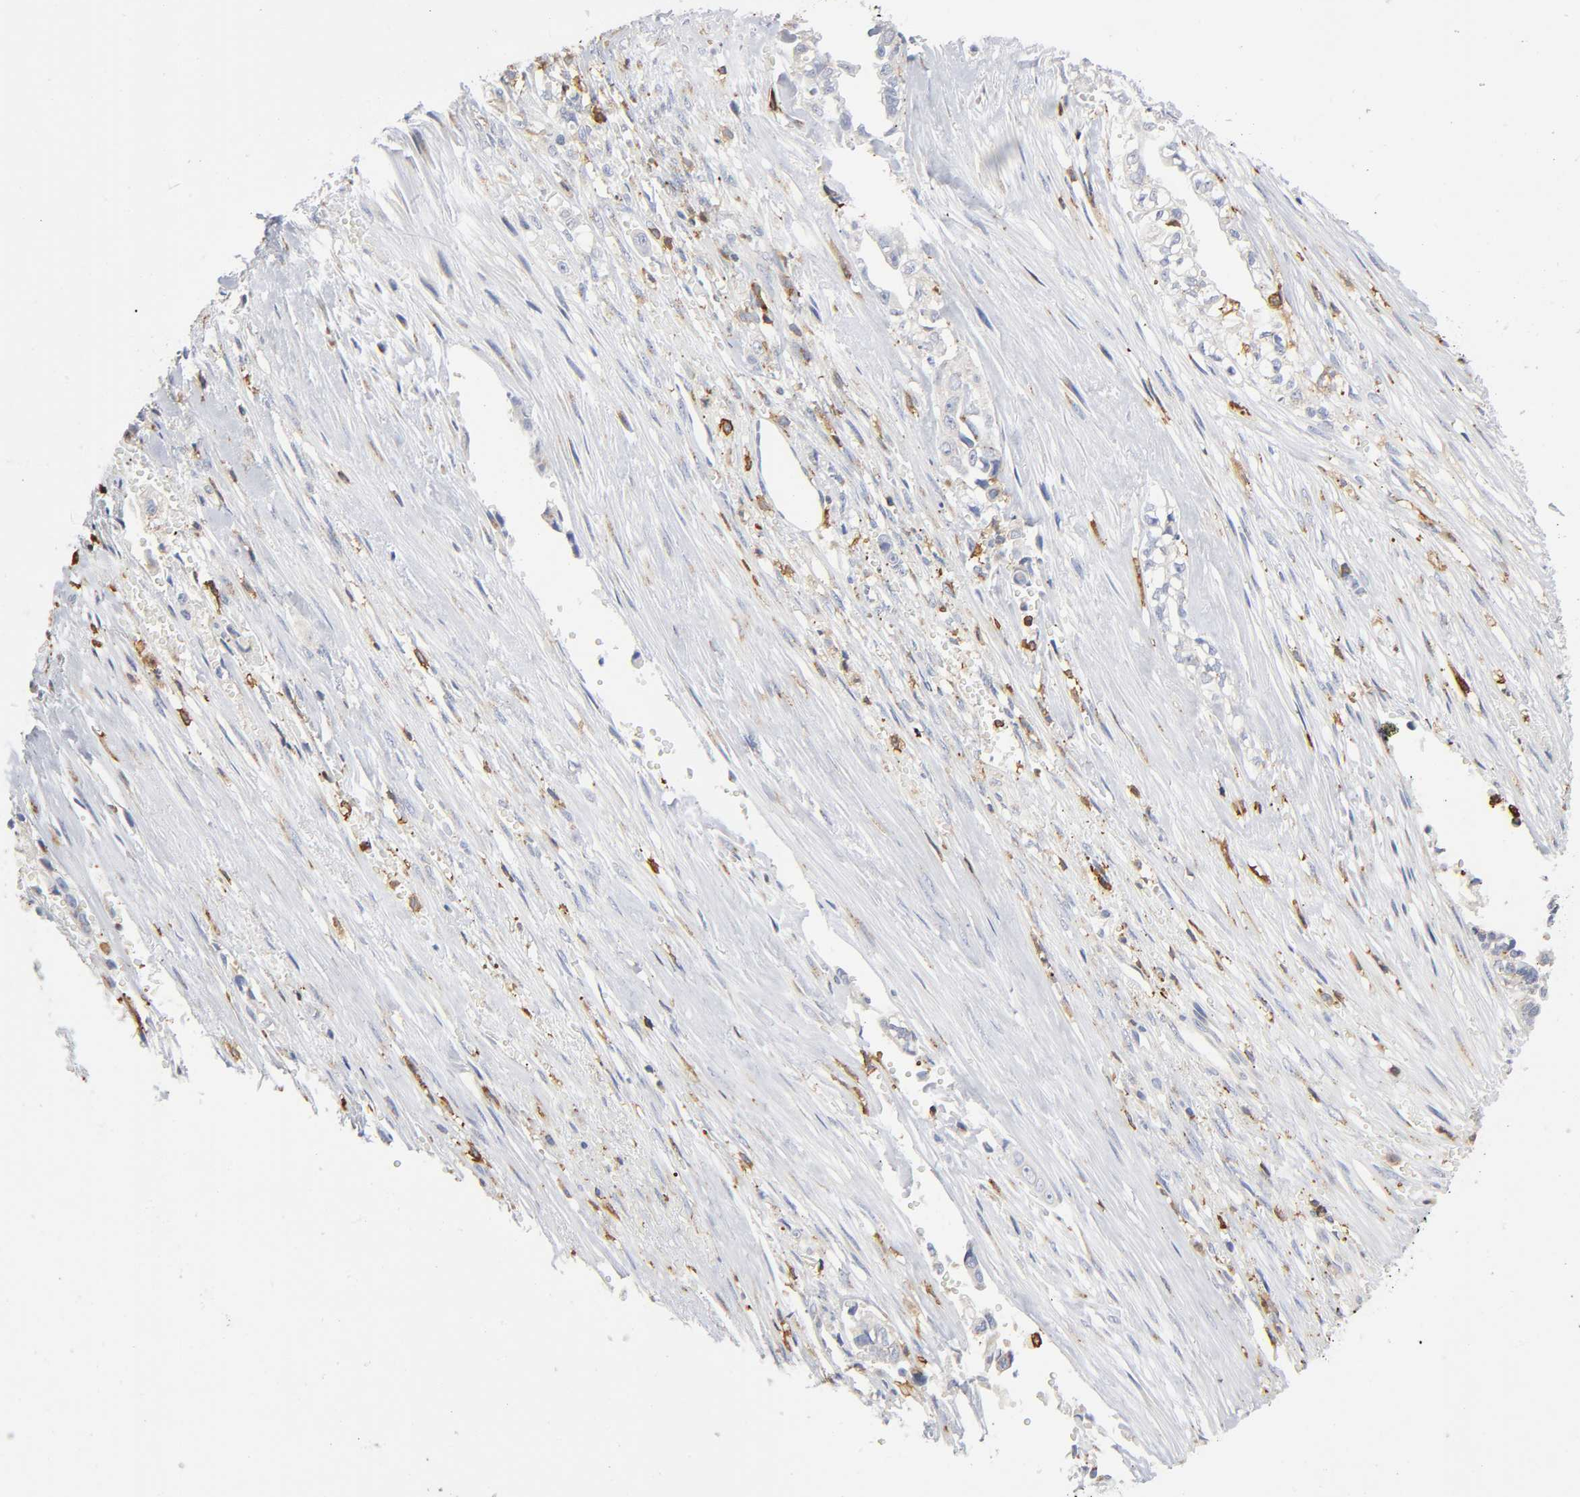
{"staining": {"intensity": "moderate", "quantity": "<25%", "location": "cytoplasmic/membranous"}, "tissue": "liver cancer", "cell_type": "Tumor cells", "image_type": "cancer", "snomed": [{"axis": "morphology", "description": "Cholangiocarcinoma"}, {"axis": "topography", "description": "Liver"}], "caption": "Human liver cancer (cholangiocarcinoma) stained for a protein (brown) shows moderate cytoplasmic/membranous positive staining in approximately <25% of tumor cells.", "gene": "CAPN10", "patient": {"sex": "female", "age": 70}}